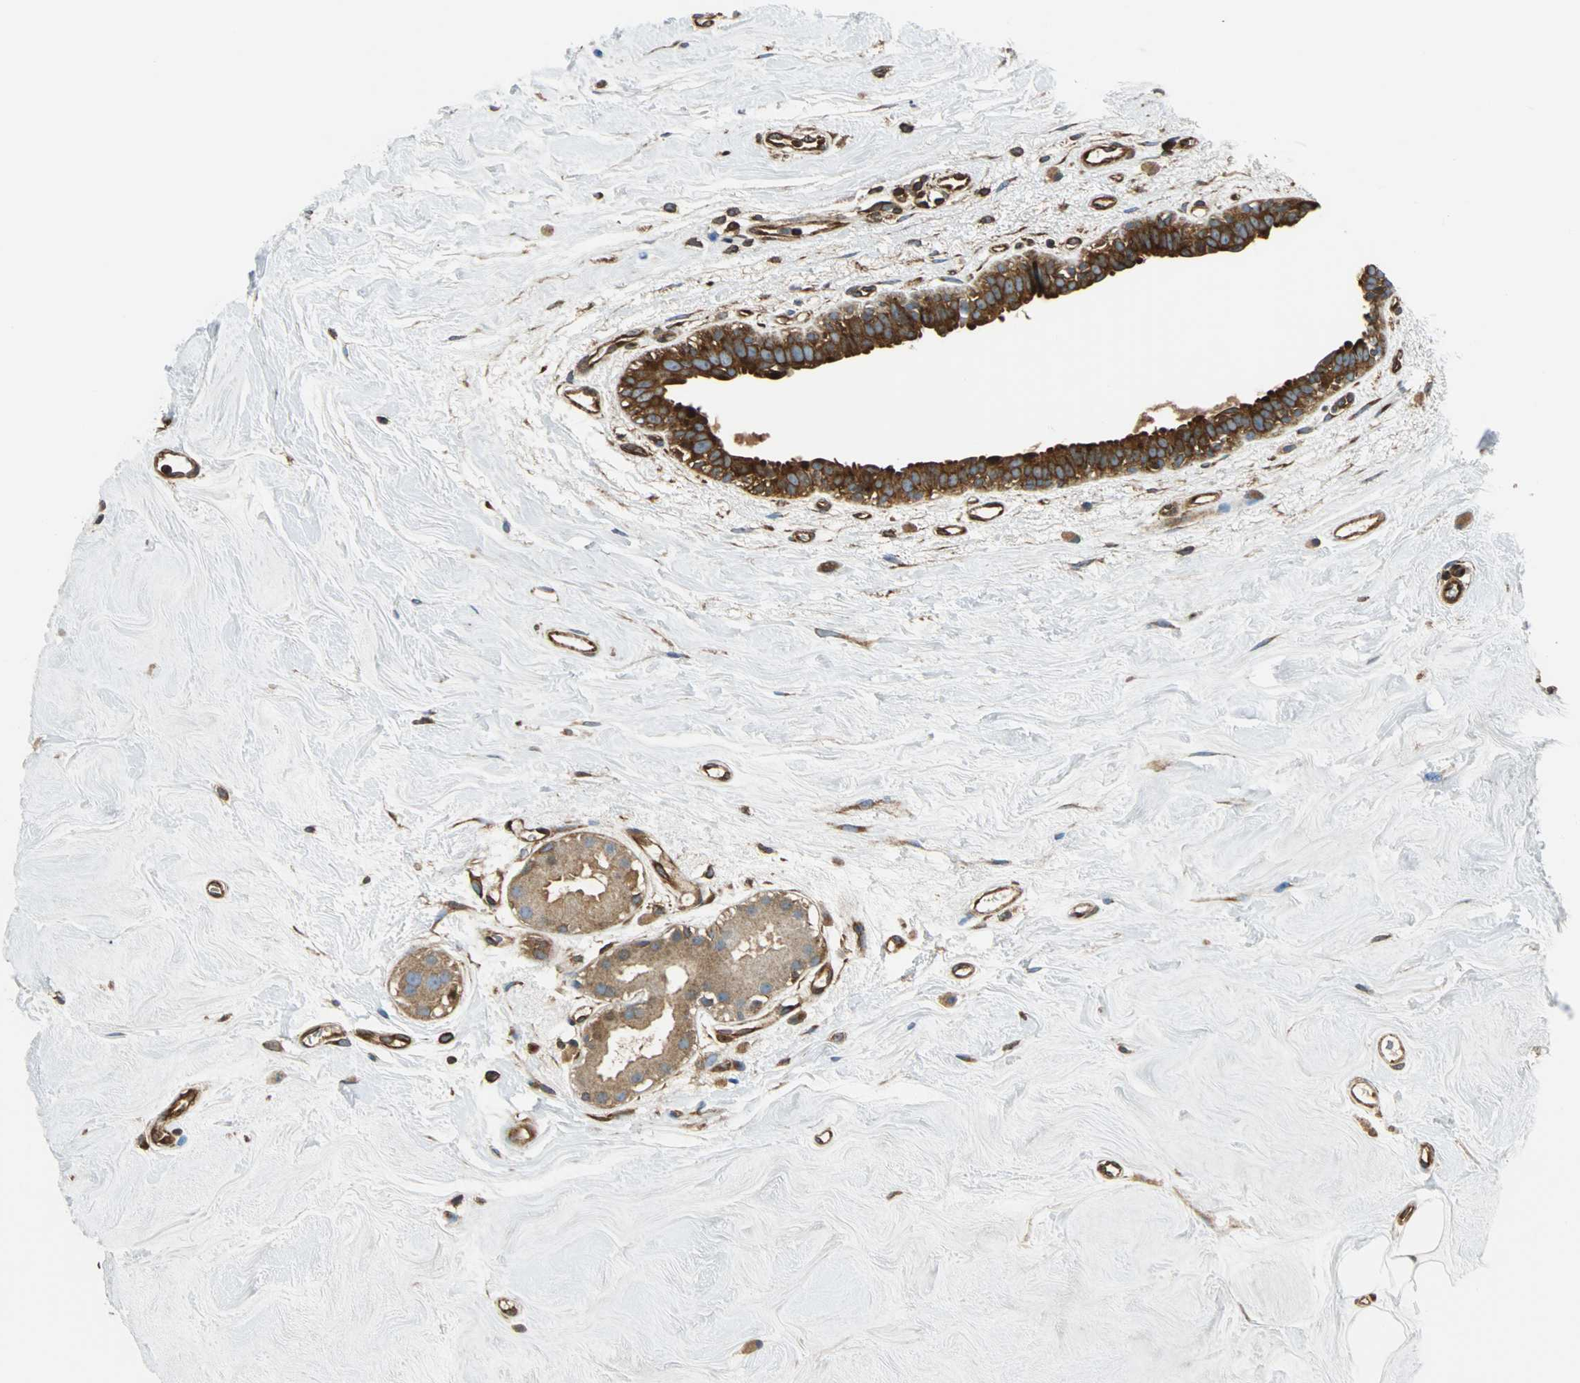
{"staining": {"intensity": "strong", "quantity": ">75%", "location": "cytoplasmic/membranous"}, "tissue": "breast cancer", "cell_type": "Tumor cells", "image_type": "cancer", "snomed": [{"axis": "morphology", "description": "Duct carcinoma"}, {"axis": "topography", "description": "Breast"}], "caption": "Protein expression analysis of human breast cancer reveals strong cytoplasmic/membranous staining in about >75% of tumor cells.", "gene": "RELA", "patient": {"sex": "female", "age": 40}}